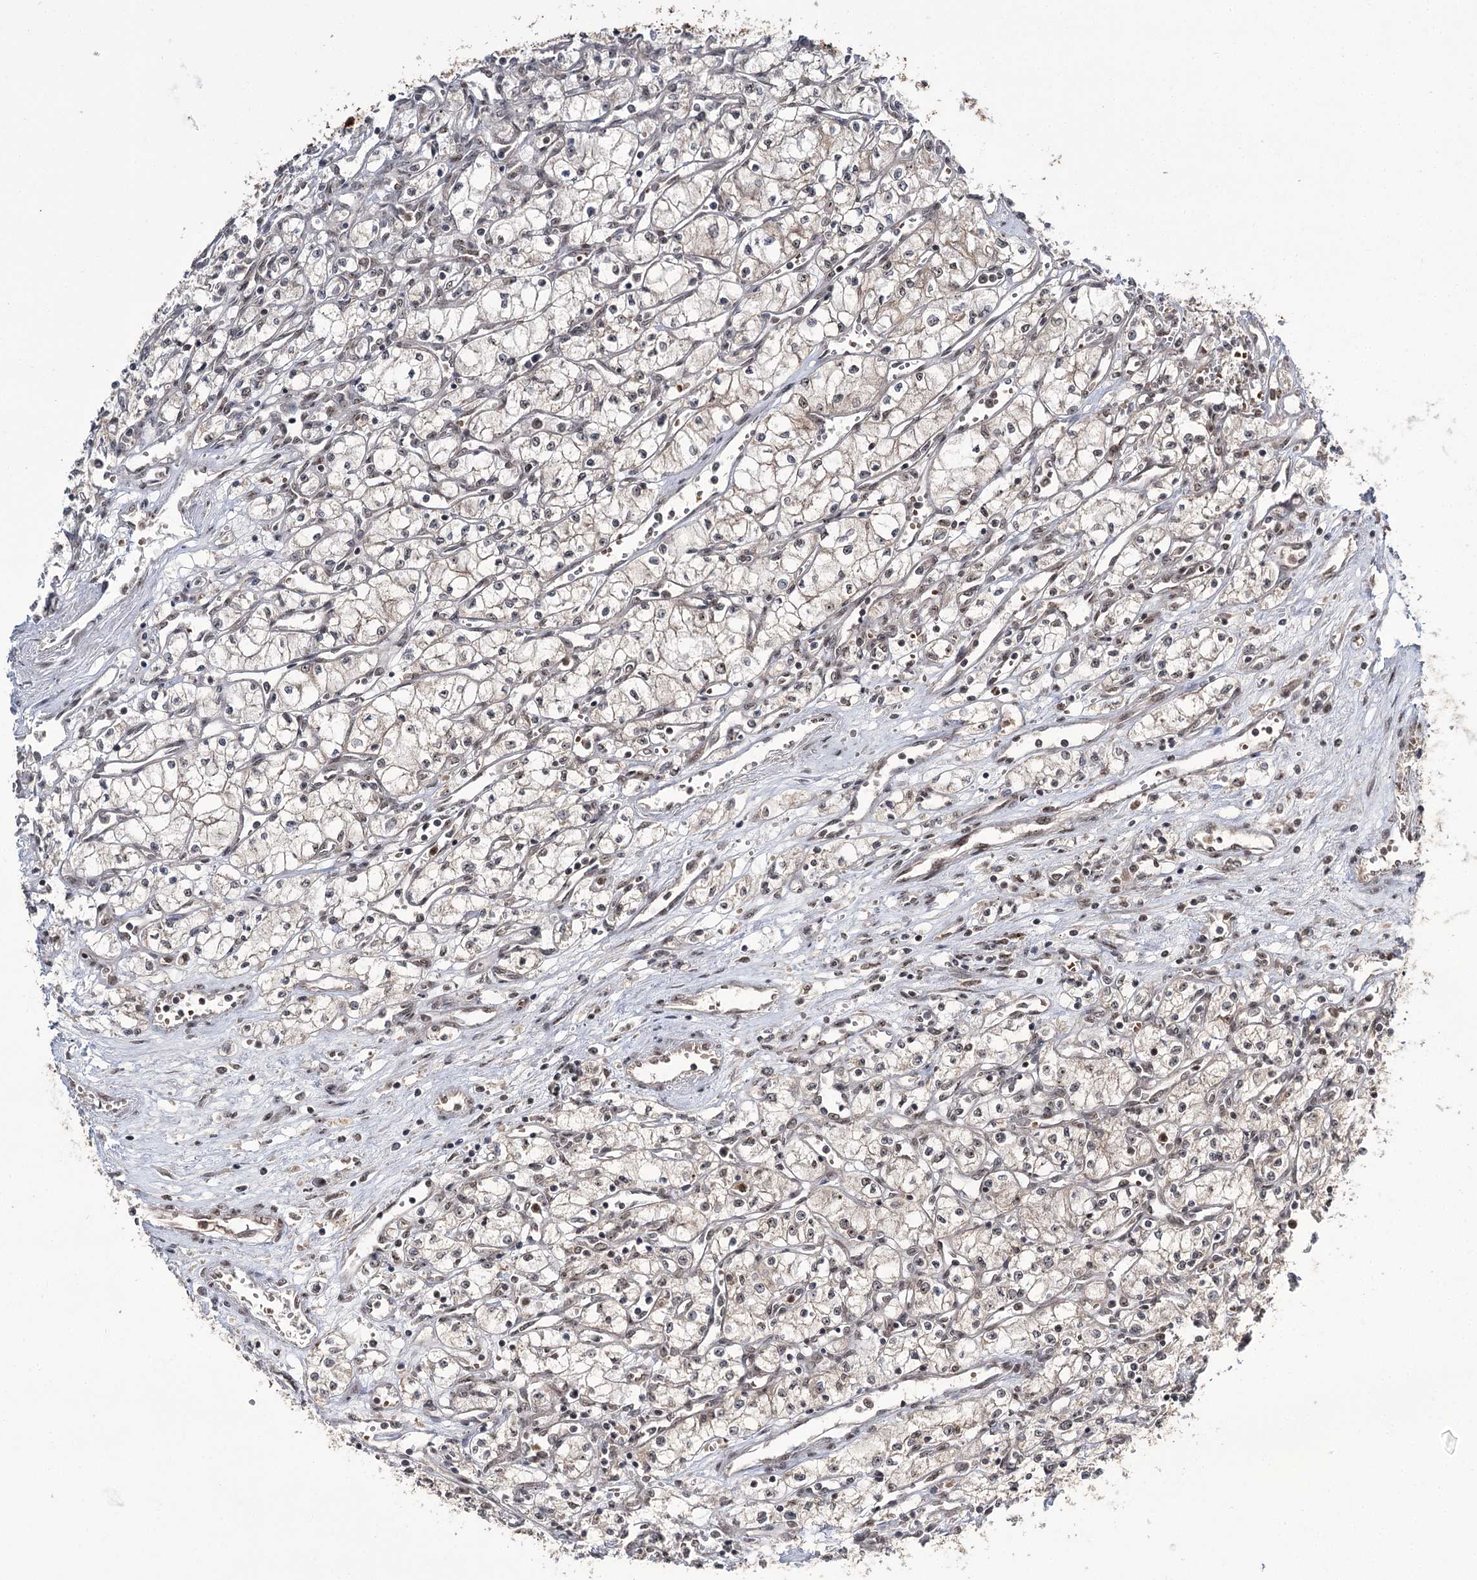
{"staining": {"intensity": "negative", "quantity": "none", "location": "none"}, "tissue": "renal cancer", "cell_type": "Tumor cells", "image_type": "cancer", "snomed": [{"axis": "morphology", "description": "Adenocarcinoma, NOS"}, {"axis": "topography", "description": "Kidney"}], "caption": "Renal cancer (adenocarcinoma) stained for a protein using IHC shows no staining tumor cells.", "gene": "ERCC3", "patient": {"sex": "male", "age": 59}}